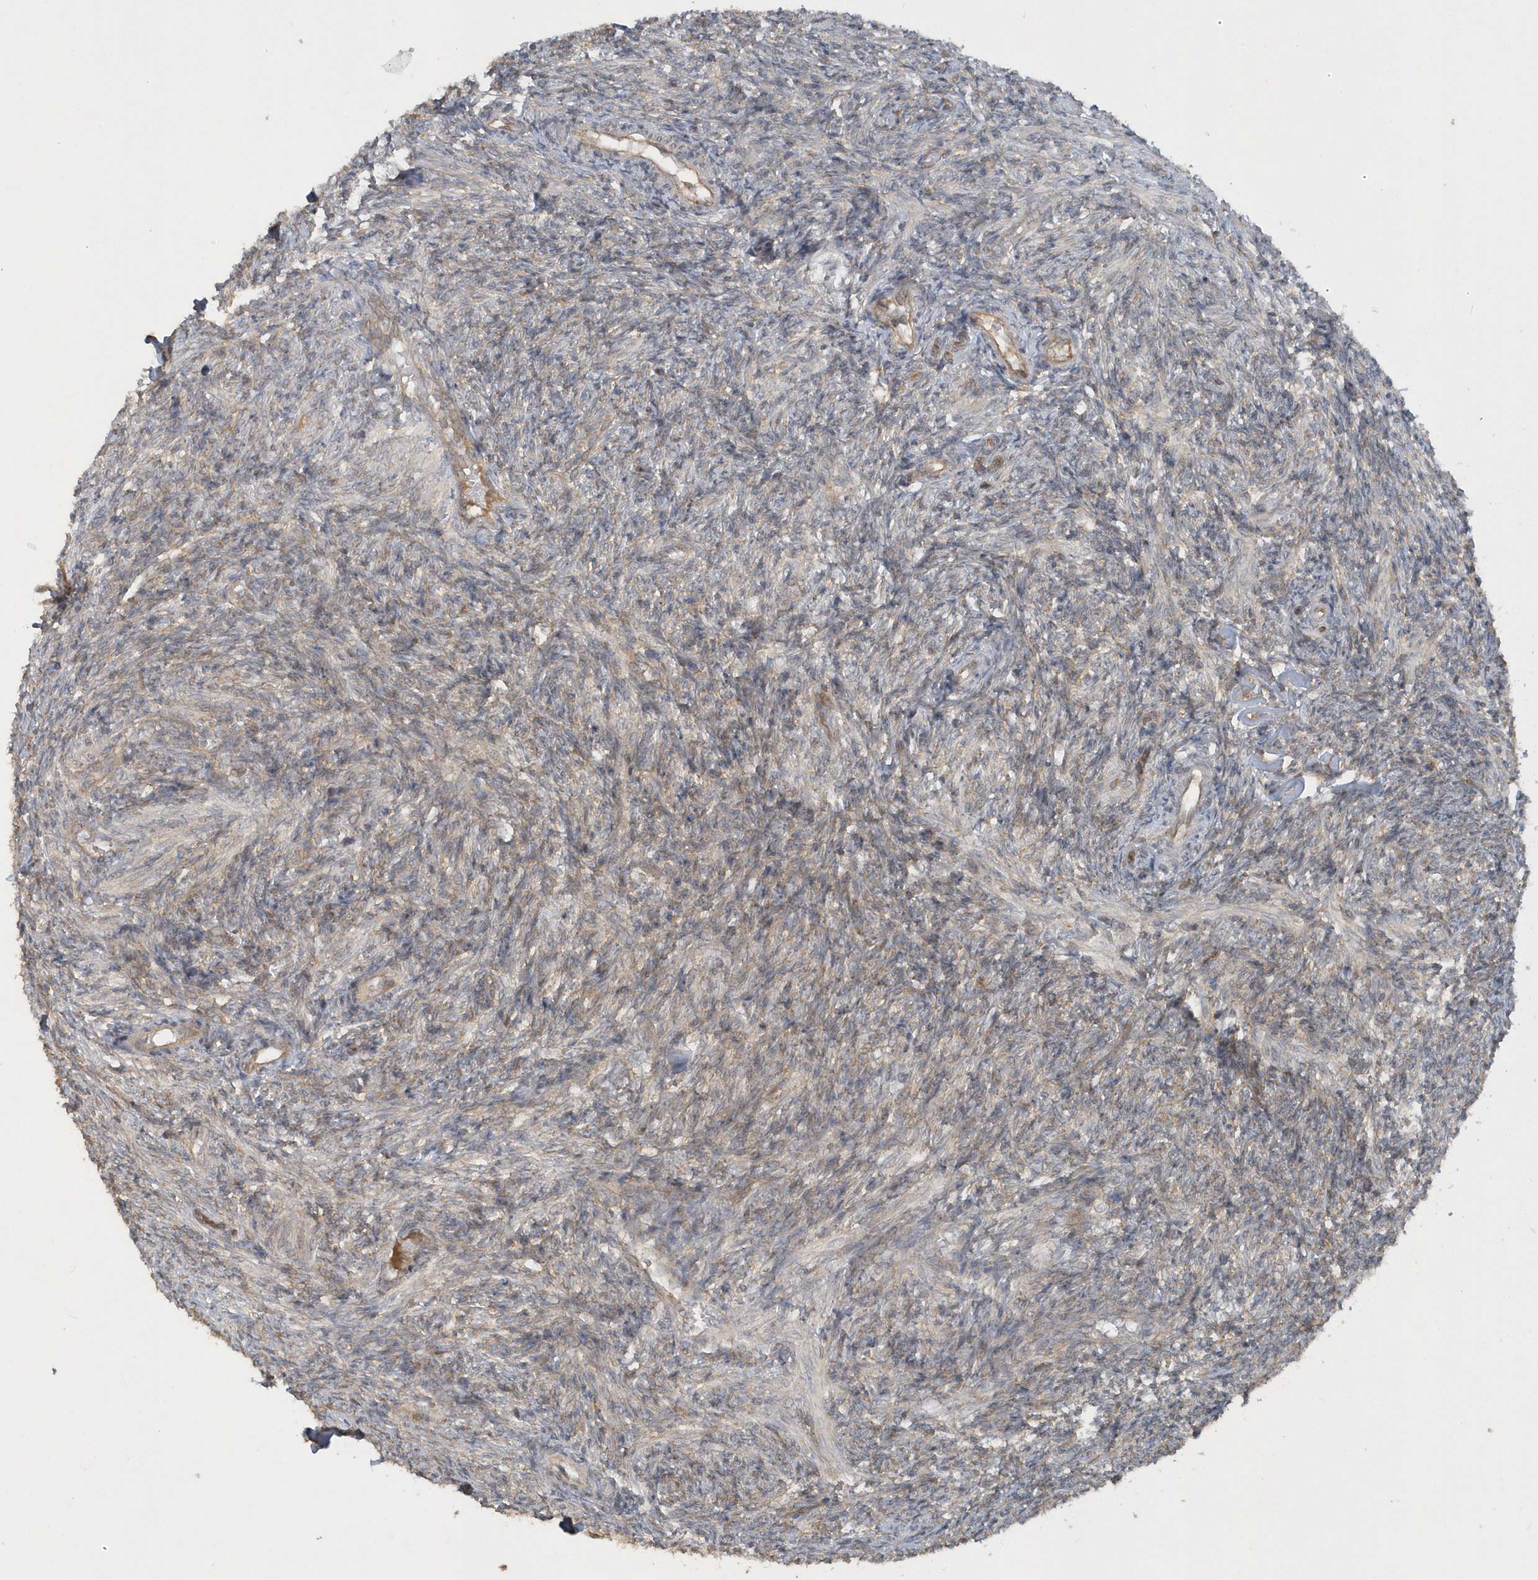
{"staining": {"intensity": "moderate", "quantity": ">75%", "location": "cytoplasmic/membranous"}, "tissue": "ovary", "cell_type": "Follicle cells", "image_type": "normal", "snomed": [{"axis": "morphology", "description": "Normal tissue, NOS"}, {"axis": "topography", "description": "Ovary"}], "caption": "High-power microscopy captured an IHC photomicrograph of unremarkable ovary, revealing moderate cytoplasmic/membranous expression in about >75% of follicle cells.", "gene": "STIM2", "patient": {"sex": "female", "age": 27}}